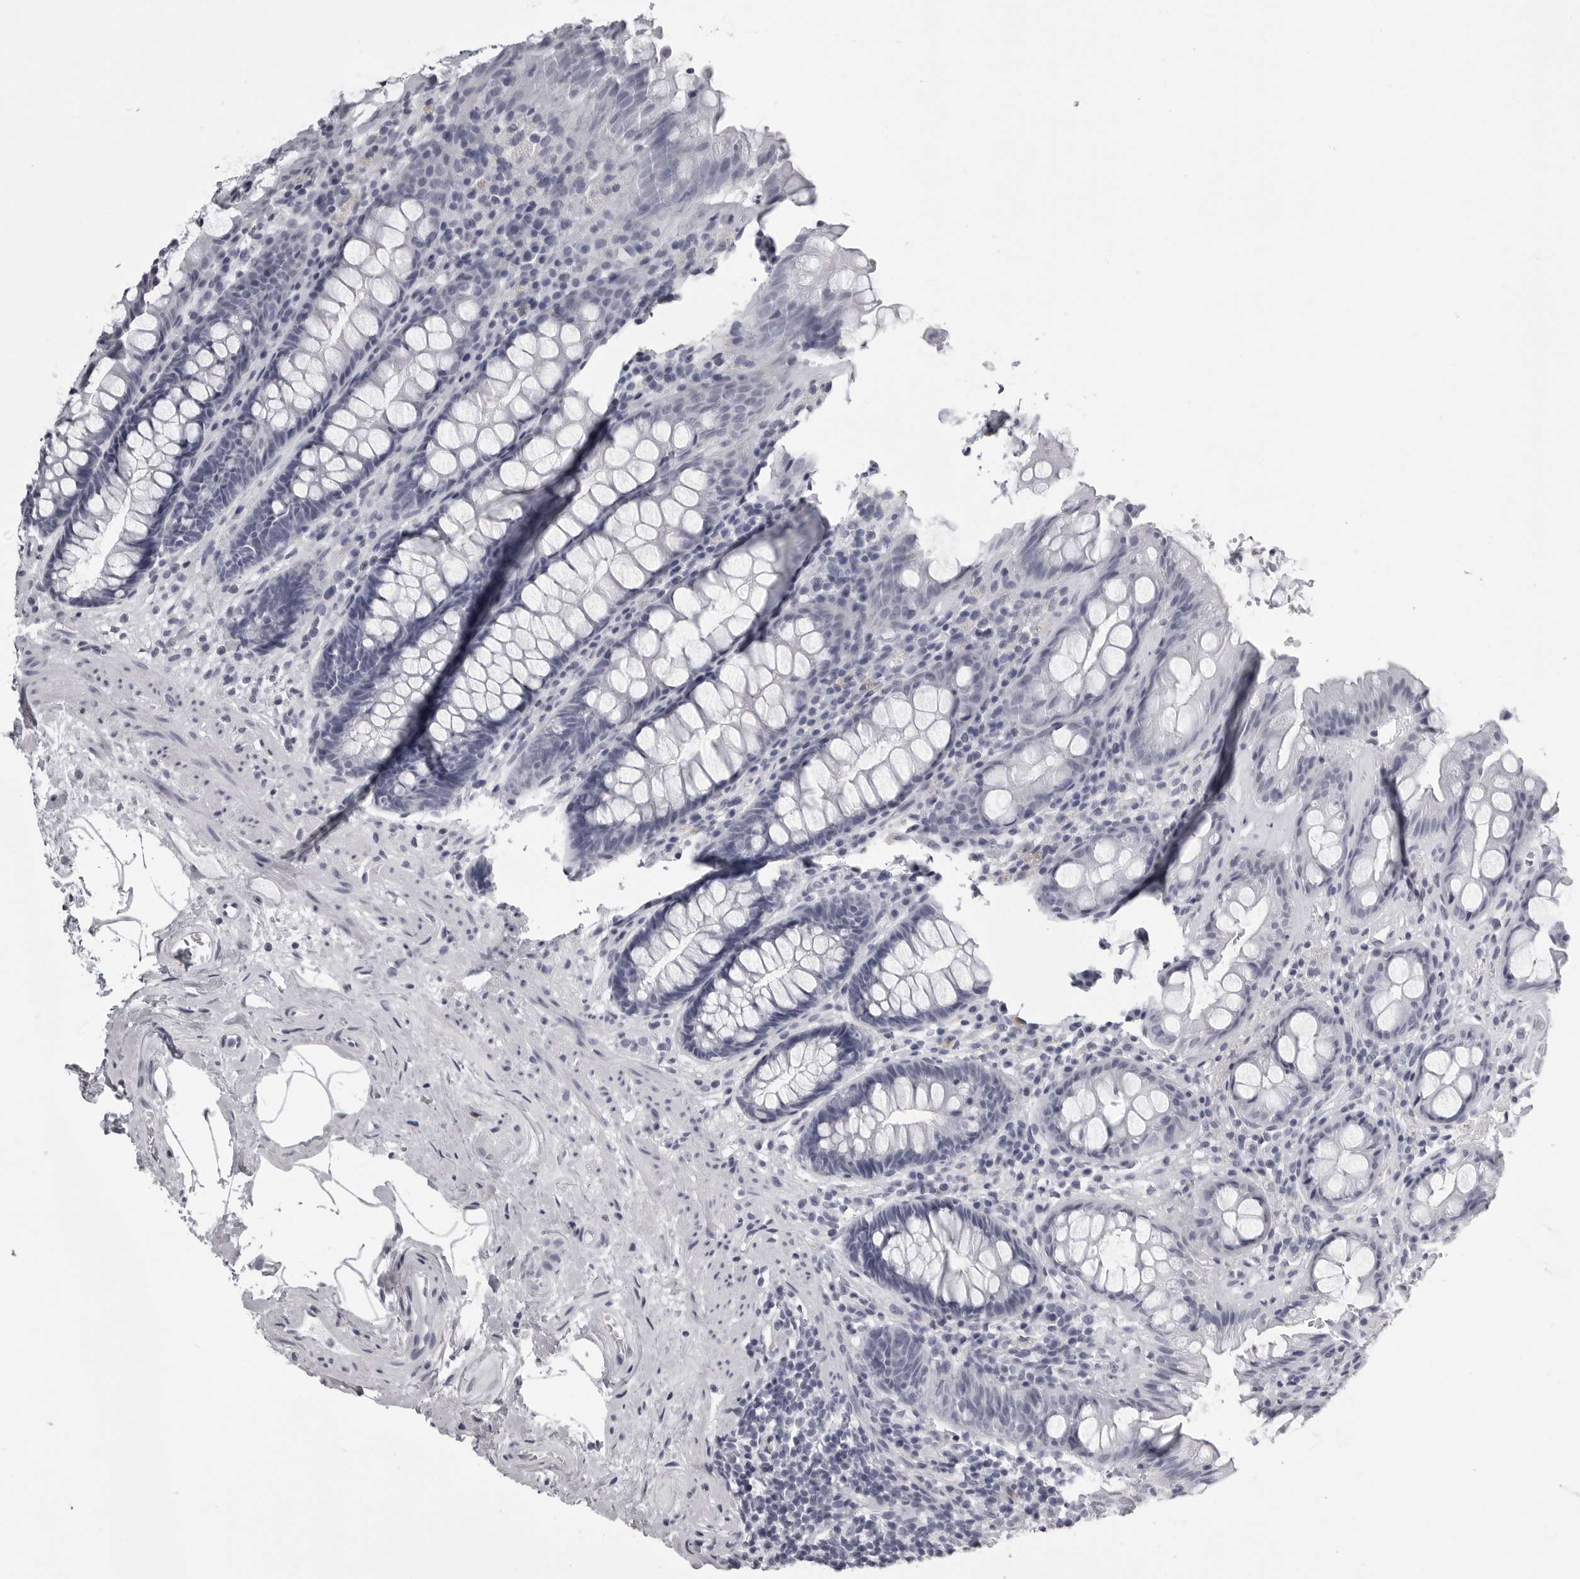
{"staining": {"intensity": "negative", "quantity": "none", "location": "none"}, "tissue": "rectum", "cell_type": "Glandular cells", "image_type": "normal", "snomed": [{"axis": "morphology", "description": "Normal tissue, NOS"}, {"axis": "topography", "description": "Rectum"}], "caption": "Glandular cells show no significant protein positivity in benign rectum.", "gene": "BPIFA1", "patient": {"sex": "male", "age": 64}}